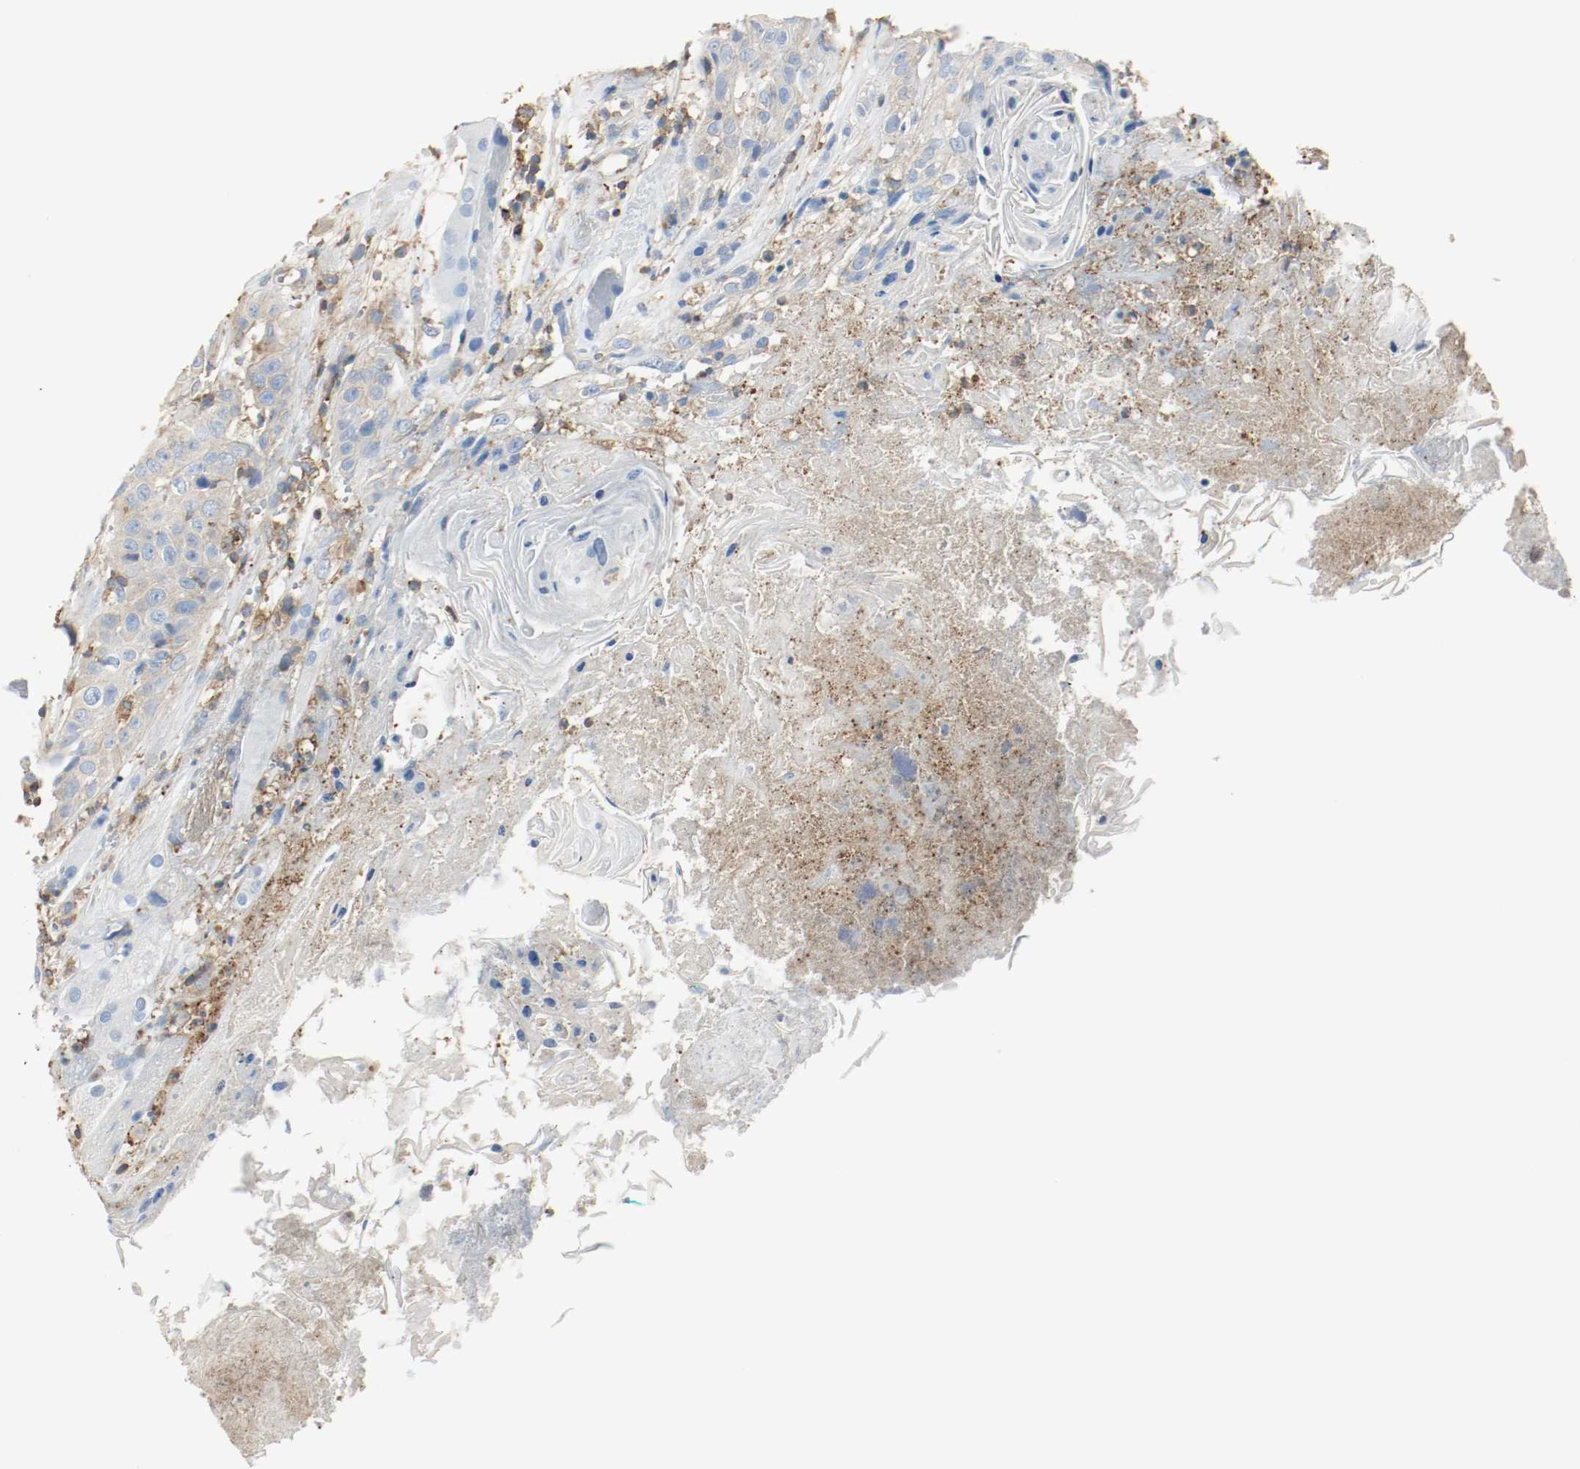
{"staining": {"intensity": "weak", "quantity": "25%-75%", "location": "cytoplasmic/membranous"}, "tissue": "head and neck cancer", "cell_type": "Tumor cells", "image_type": "cancer", "snomed": [{"axis": "morphology", "description": "Squamous cell carcinoma, NOS"}, {"axis": "topography", "description": "Head-Neck"}], "caption": "Immunohistochemistry (IHC) image of neoplastic tissue: human head and neck cancer (squamous cell carcinoma) stained using immunohistochemistry (IHC) exhibits low levels of weak protein expression localized specifically in the cytoplasmic/membranous of tumor cells, appearing as a cytoplasmic/membranous brown color.", "gene": "ARPC1B", "patient": {"sex": "female", "age": 84}}